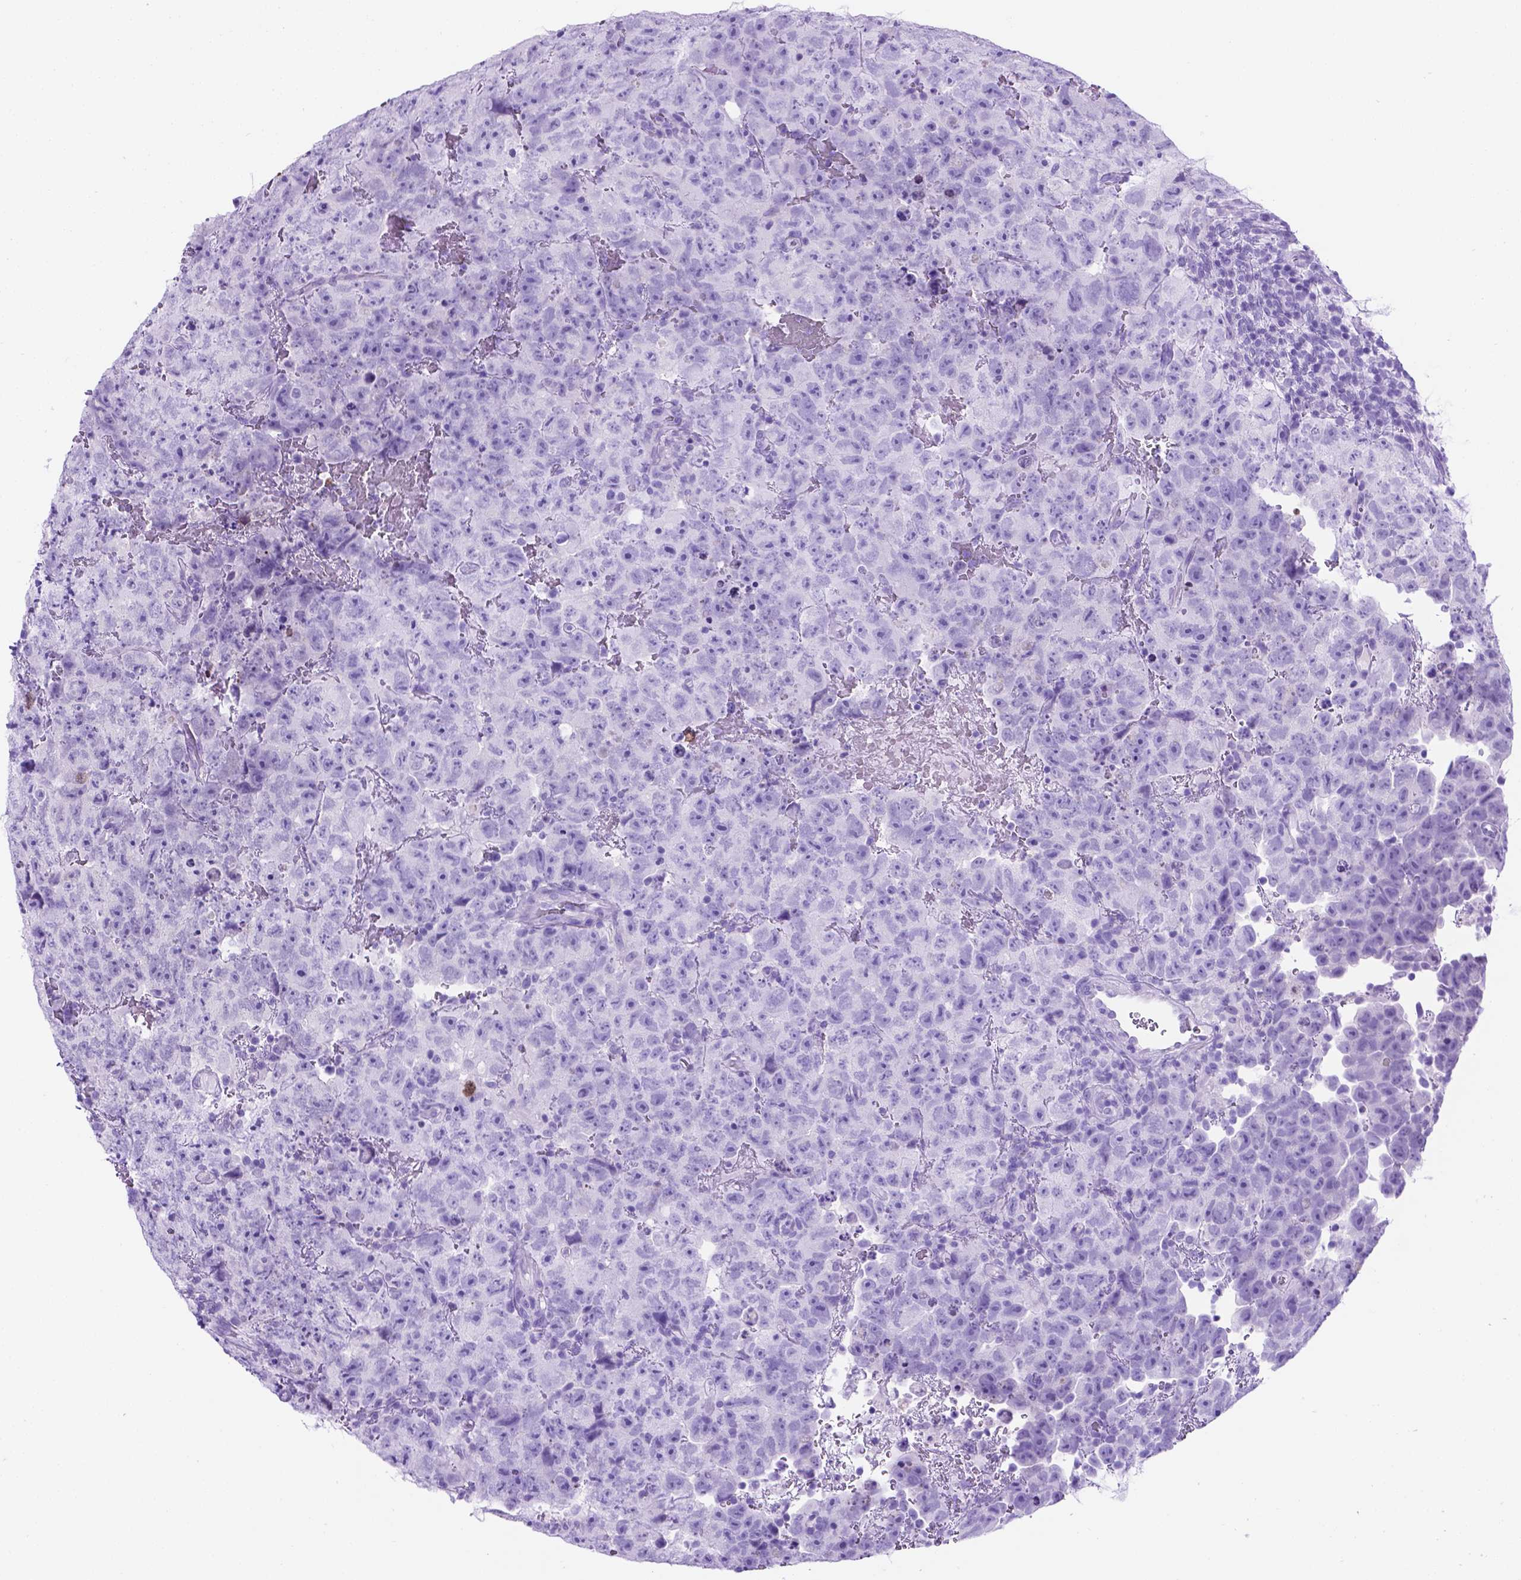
{"staining": {"intensity": "negative", "quantity": "none", "location": "none"}, "tissue": "testis cancer", "cell_type": "Tumor cells", "image_type": "cancer", "snomed": [{"axis": "morphology", "description": "Carcinoma, Embryonal, NOS"}, {"axis": "topography", "description": "Testis"}], "caption": "Histopathology image shows no protein staining in tumor cells of testis cancer (embryonal carcinoma) tissue.", "gene": "C17orf107", "patient": {"sex": "male", "age": 24}}